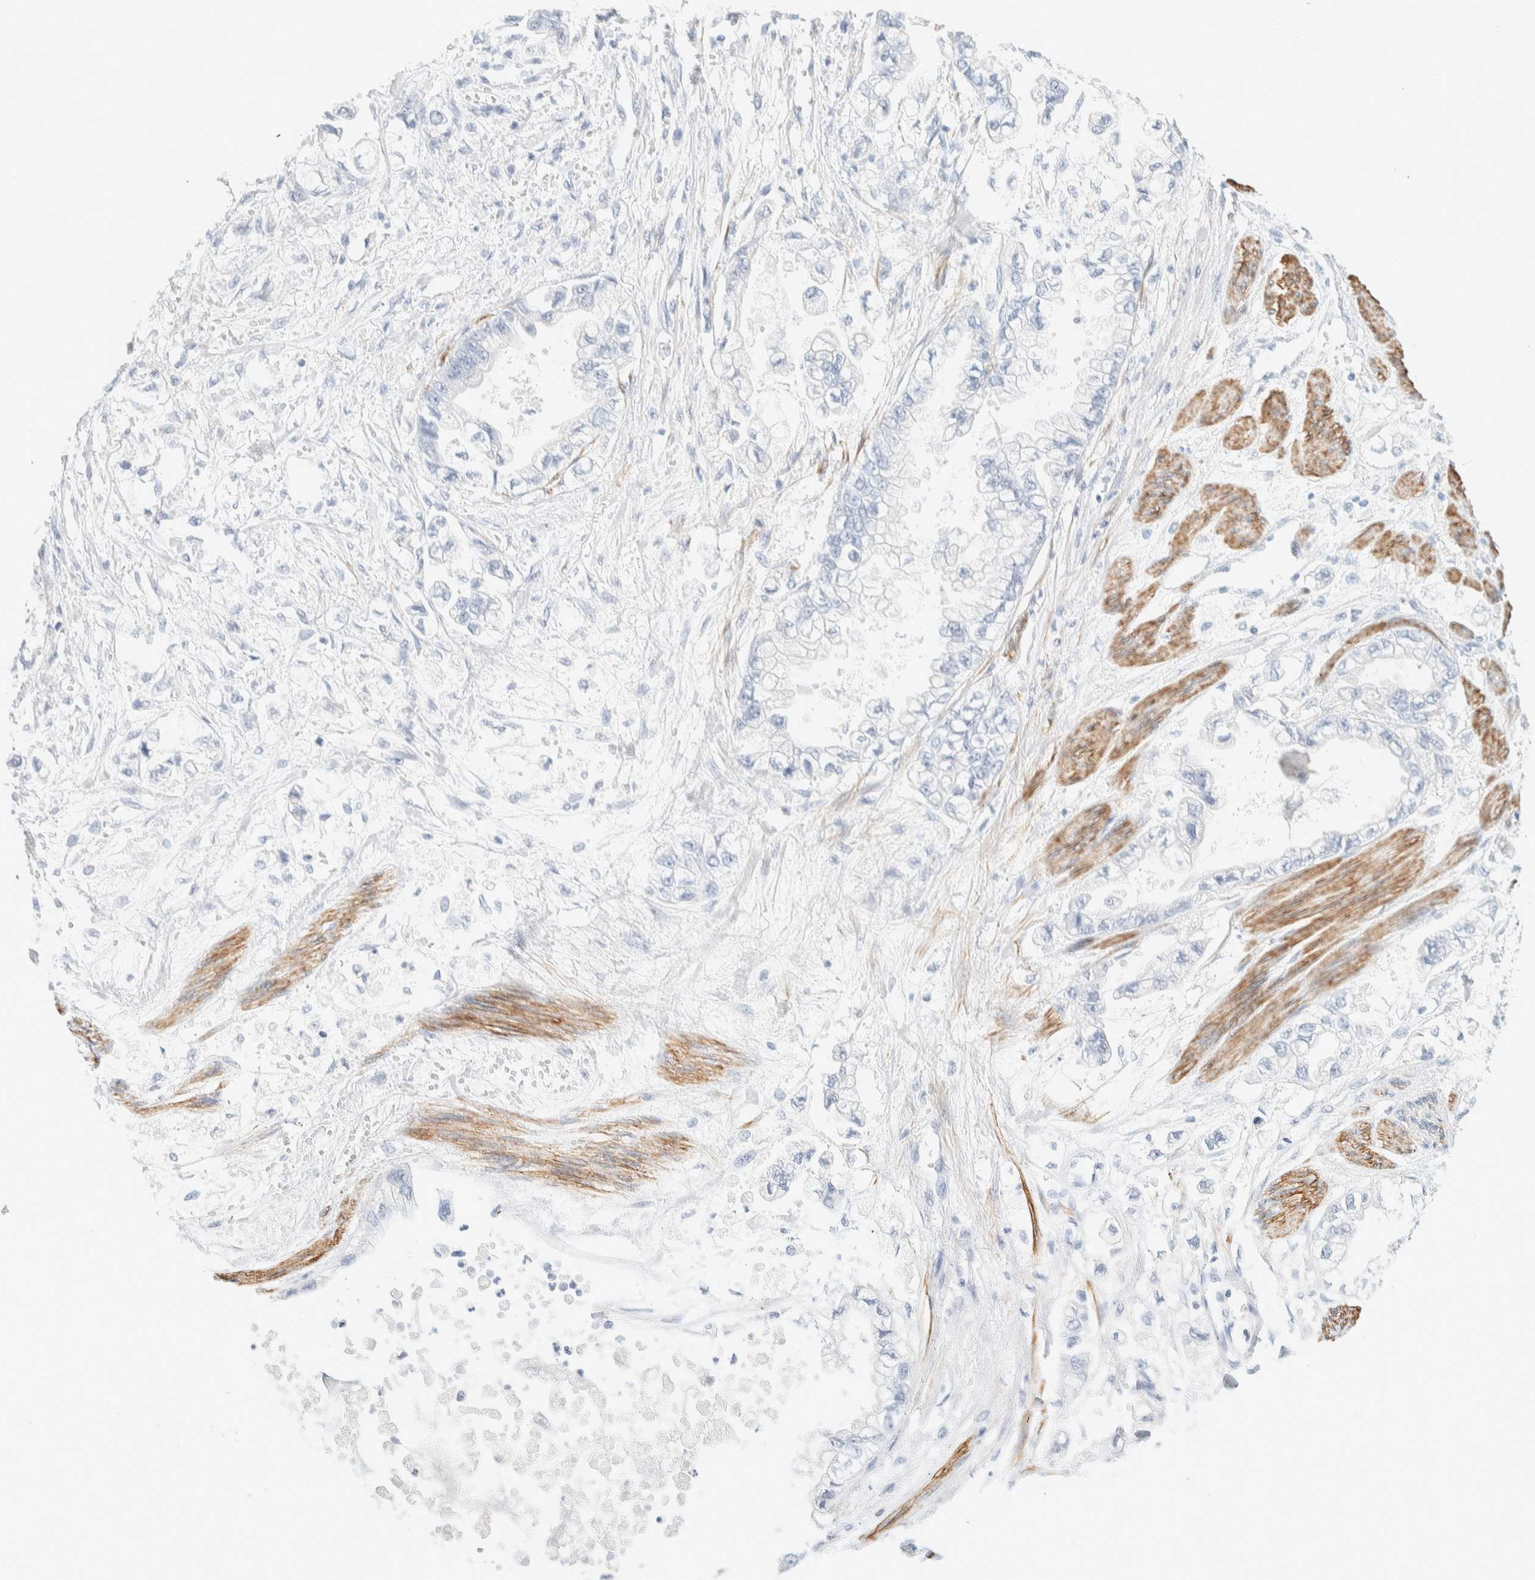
{"staining": {"intensity": "negative", "quantity": "none", "location": "none"}, "tissue": "stomach cancer", "cell_type": "Tumor cells", "image_type": "cancer", "snomed": [{"axis": "morphology", "description": "Normal tissue, NOS"}, {"axis": "morphology", "description": "Adenocarcinoma, NOS"}, {"axis": "topography", "description": "Stomach"}], "caption": "This histopathology image is of adenocarcinoma (stomach) stained with immunohistochemistry (IHC) to label a protein in brown with the nuclei are counter-stained blue. There is no staining in tumor cells.", "gene": "AFMID", "patient": {"sex": "male", "age": 62}}